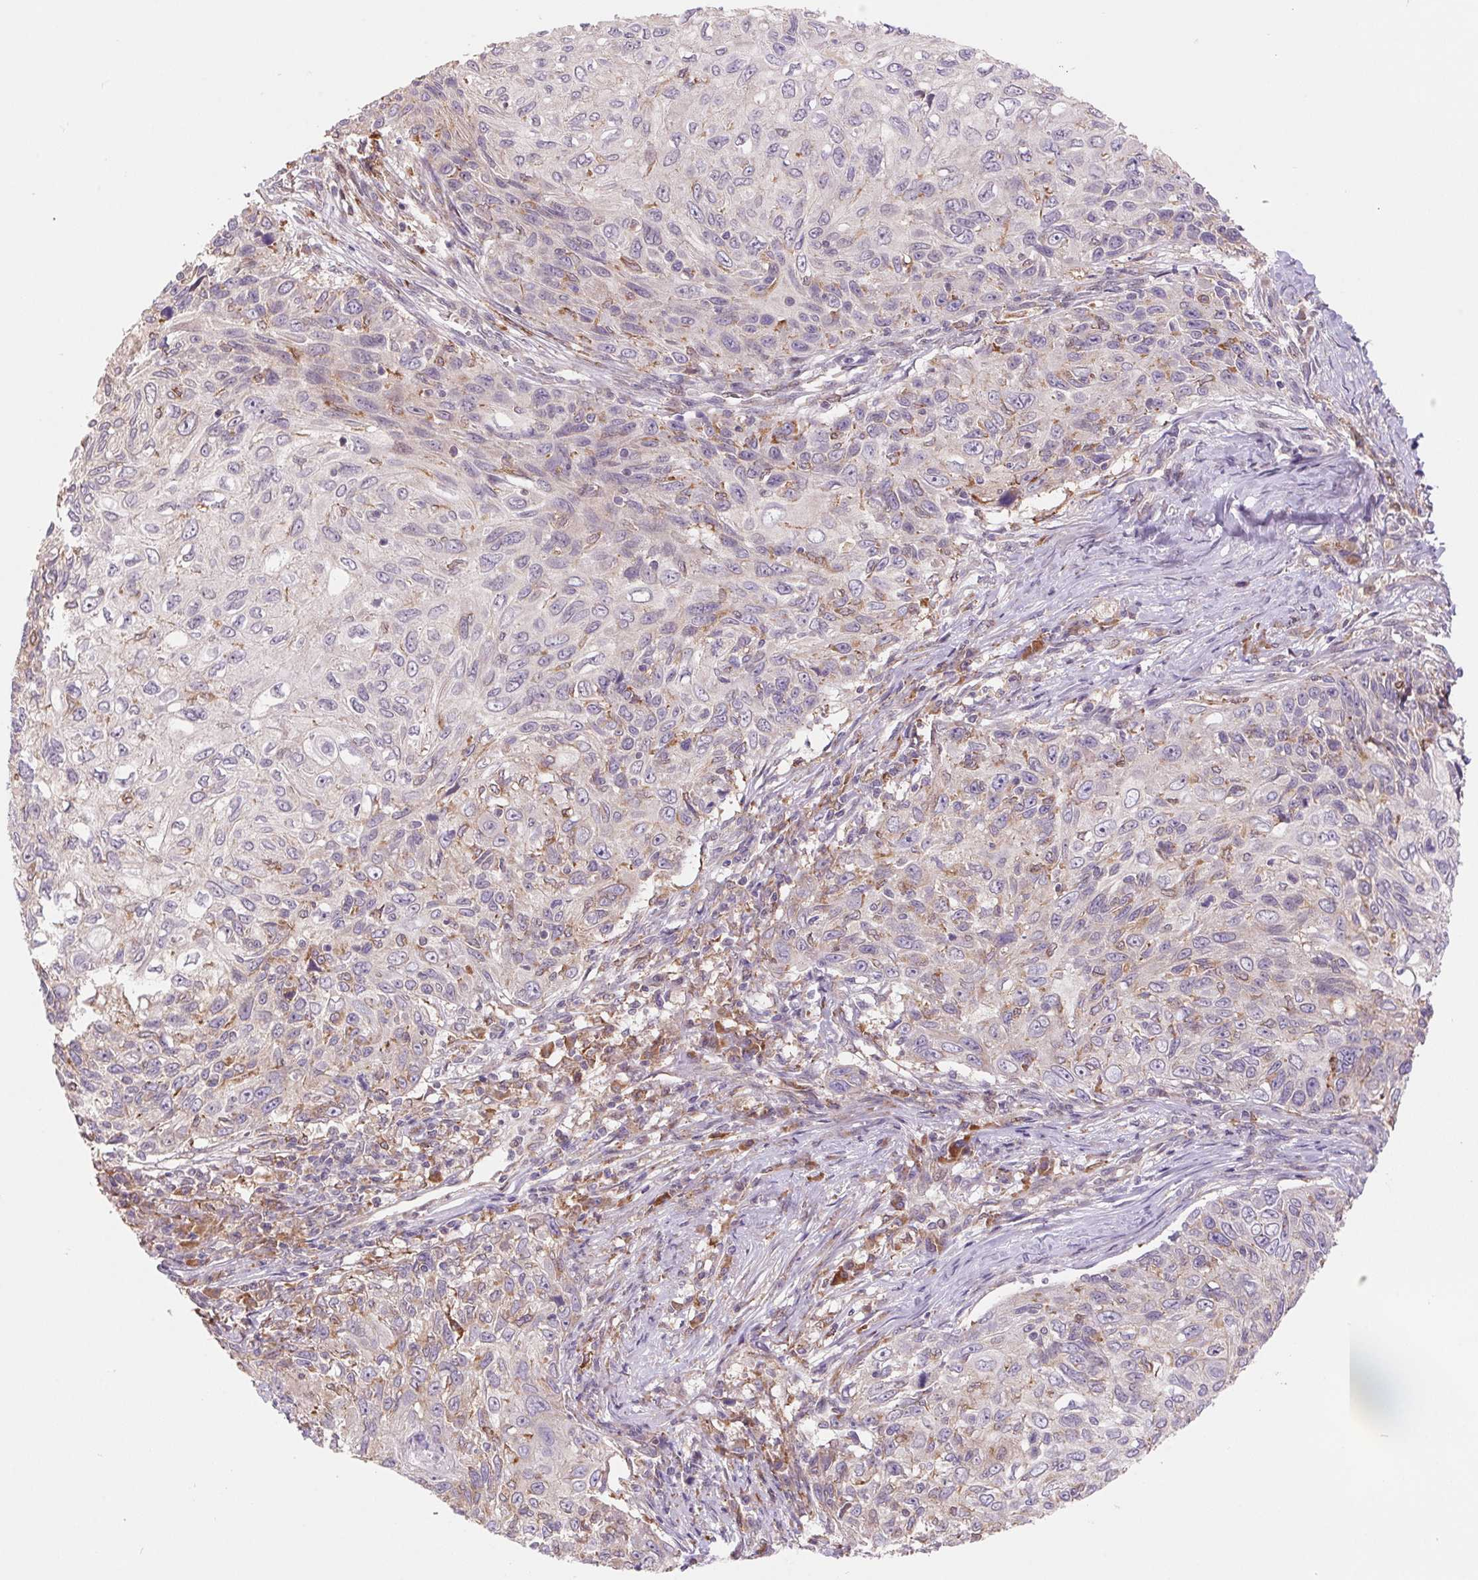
{"staining": {"intensity": "weak", "quantity": "<25%", "location": "cytoplasmic/membranous"}, "tissue": "skin cancer", "cell_type": "Tumor cells", "image_type": "cancer", "snomed": [{"axis": "morphology", "description": "Squamous cell carcinoma, NOS"}, {"axis": "topography", "description": "Skin"}], "caption": "Skin cancer was stained to show a protein in brown. There is no significant positivity in tumor cells. Brightfield microscopy of IHC stained with DAB (3,3'-diaminobenzidine) (brown) and hematoxylin (blue), captured at high magnification.", "gene": "KLHL20", "patient": {"sex": "male", "age": 92}}